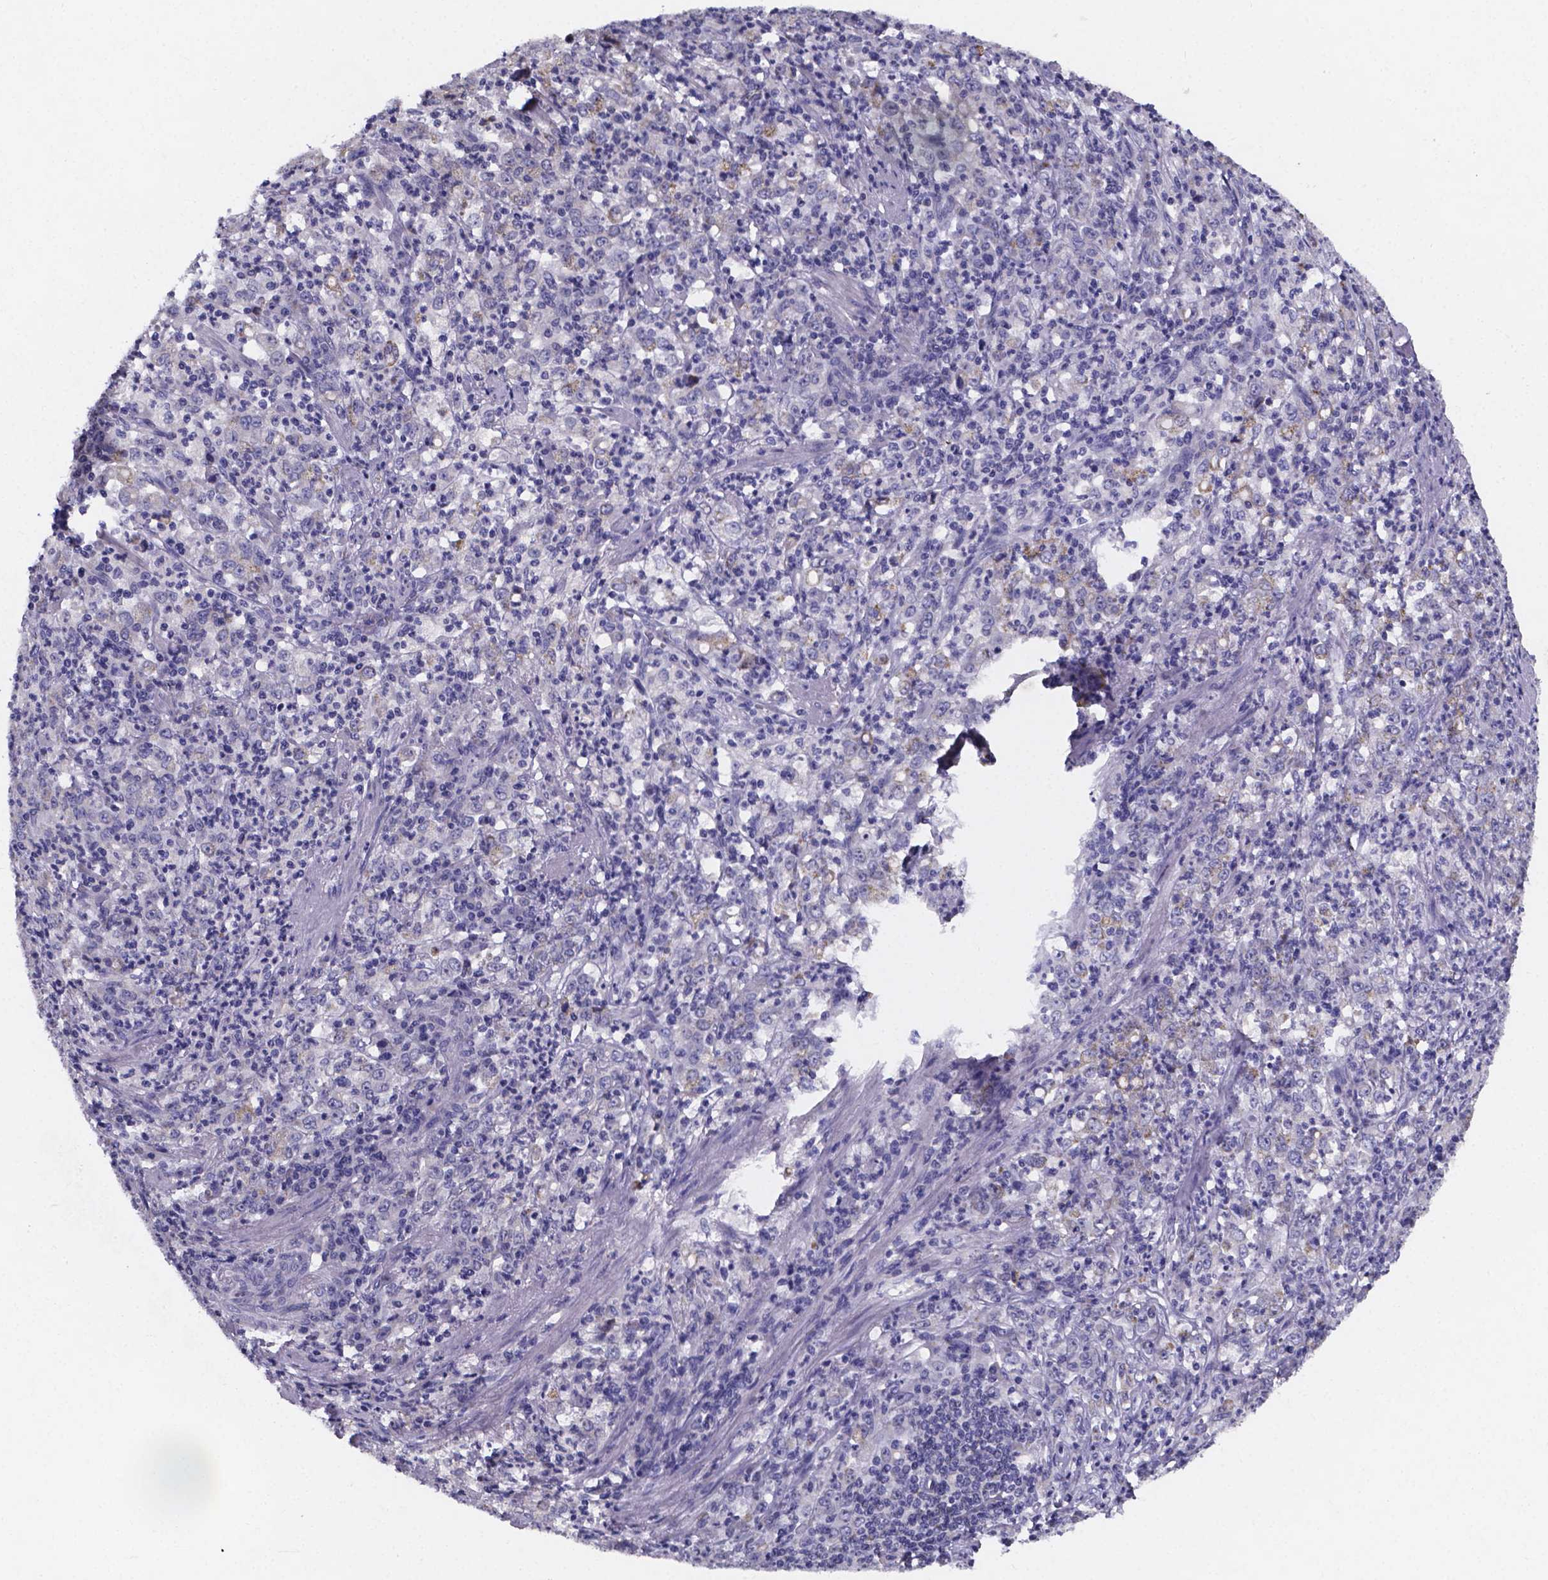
{"staining": {"intensity": "negative", "quantity": "none", "location": "none"}, "tissue": "stomach cancer", "cell_type": "Tumor cells", "image_type": "cancer", "snomed": [{"axis": "morphology", "description": "Adenocarcinoma, NOS"}, {"axis": "topography", "description": "Stomach, lower"}], "caption": "IHC image of human stomach cancer (adenocarcinoma) stained for a protein (brown), which exhibits no staining in tumor cells. (DAB (3,3'-diaminobenzidine) IHC with hematoxylin counter stain).", "gene": "PAH", "patient": {"sex": "female", "age": 71}}